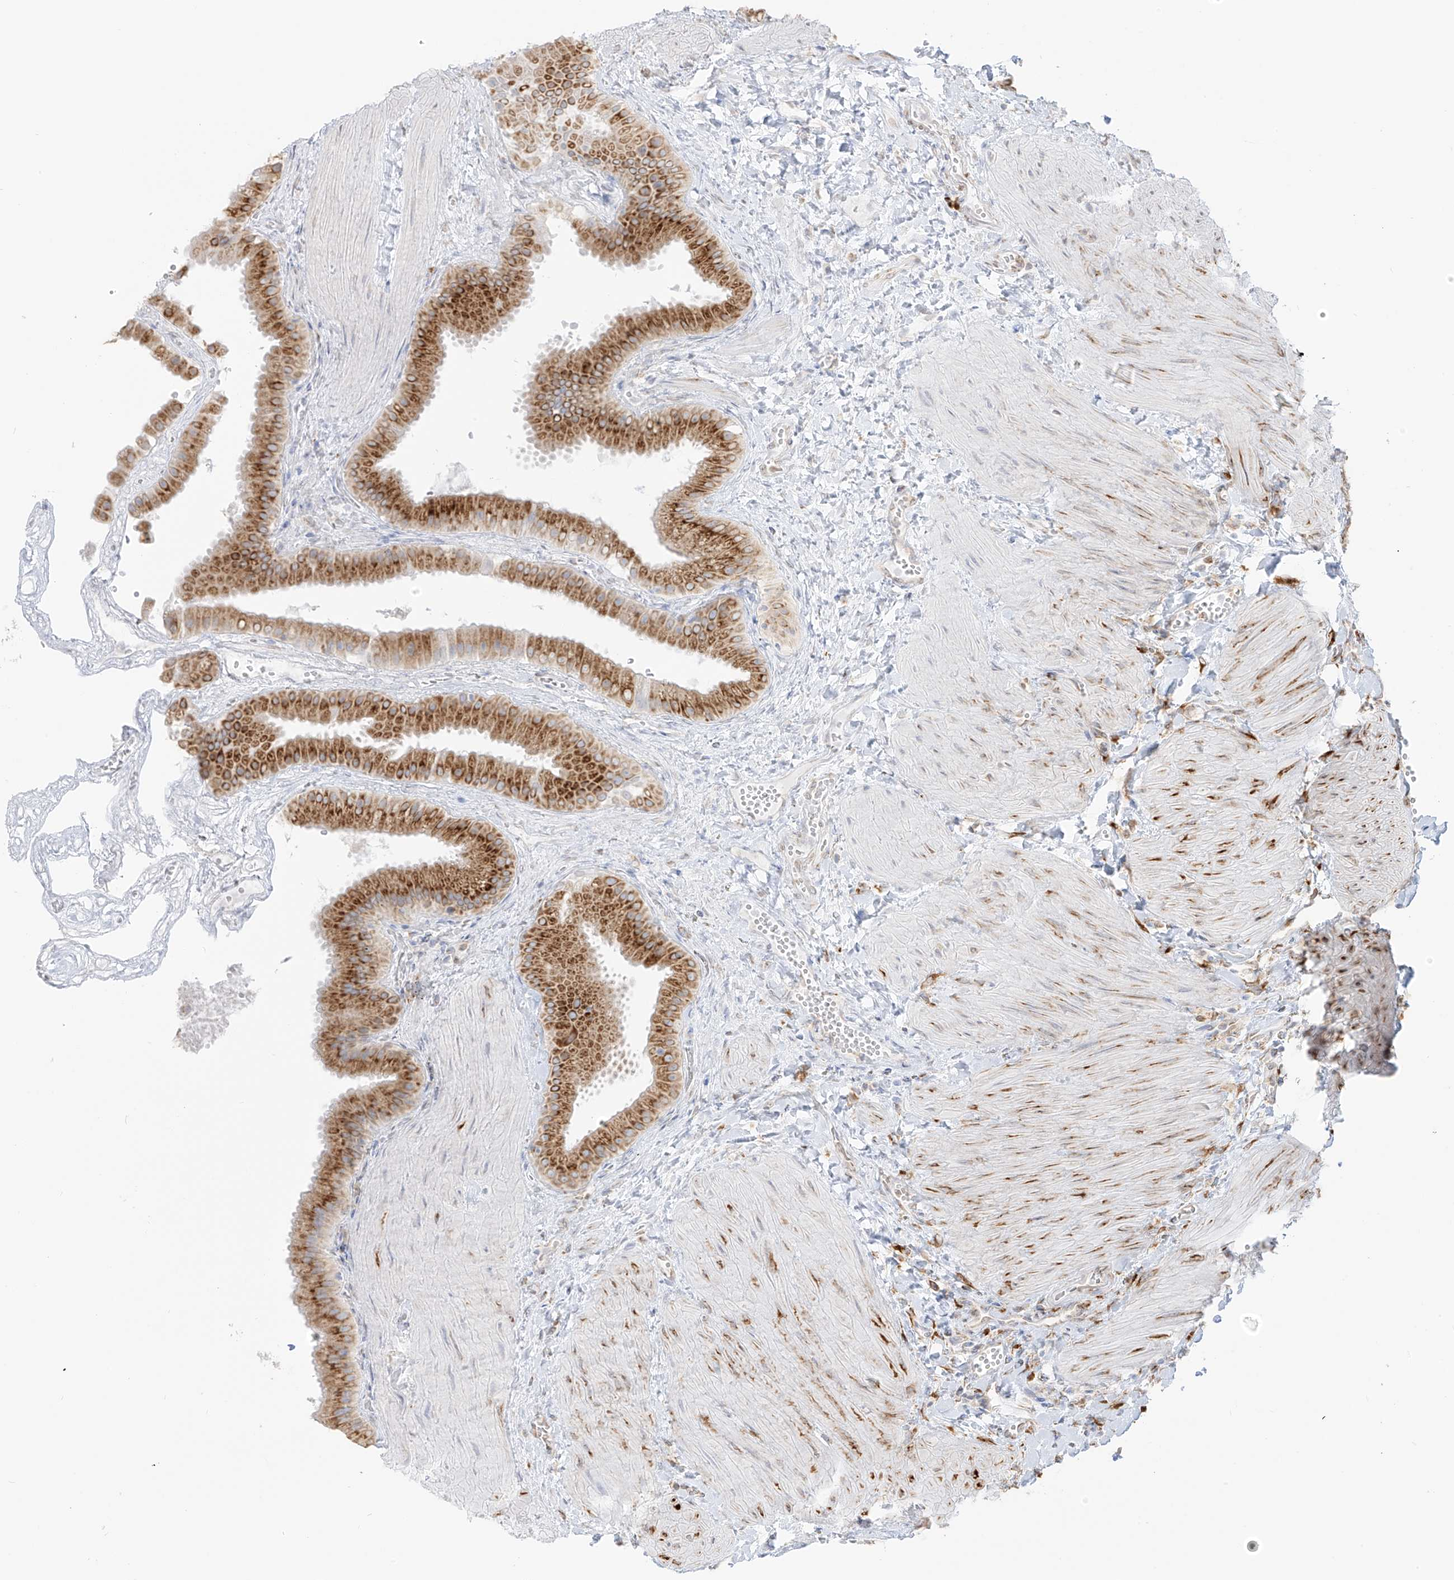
{"staining": {"intensity": "moderate", "quantity": ">75%", "location": "cytoplasmic/membranous"}, "tissue": "gallbladder", "cell_type": "Glandular cells", "image_type": "normal", "snomed": [{"axis": "morphology", "description": "Normal tissue, NOS"}, {"axis": "topography", "description": "Gallbladder"}], "caption": "IHC of normal human gallbladder reveals medium levels of moderate cytoplasmic/membranous expression in about >75% of glandular cells.", "gene": "LRRC59", "patient": {"sex": "male", "age": 55}}